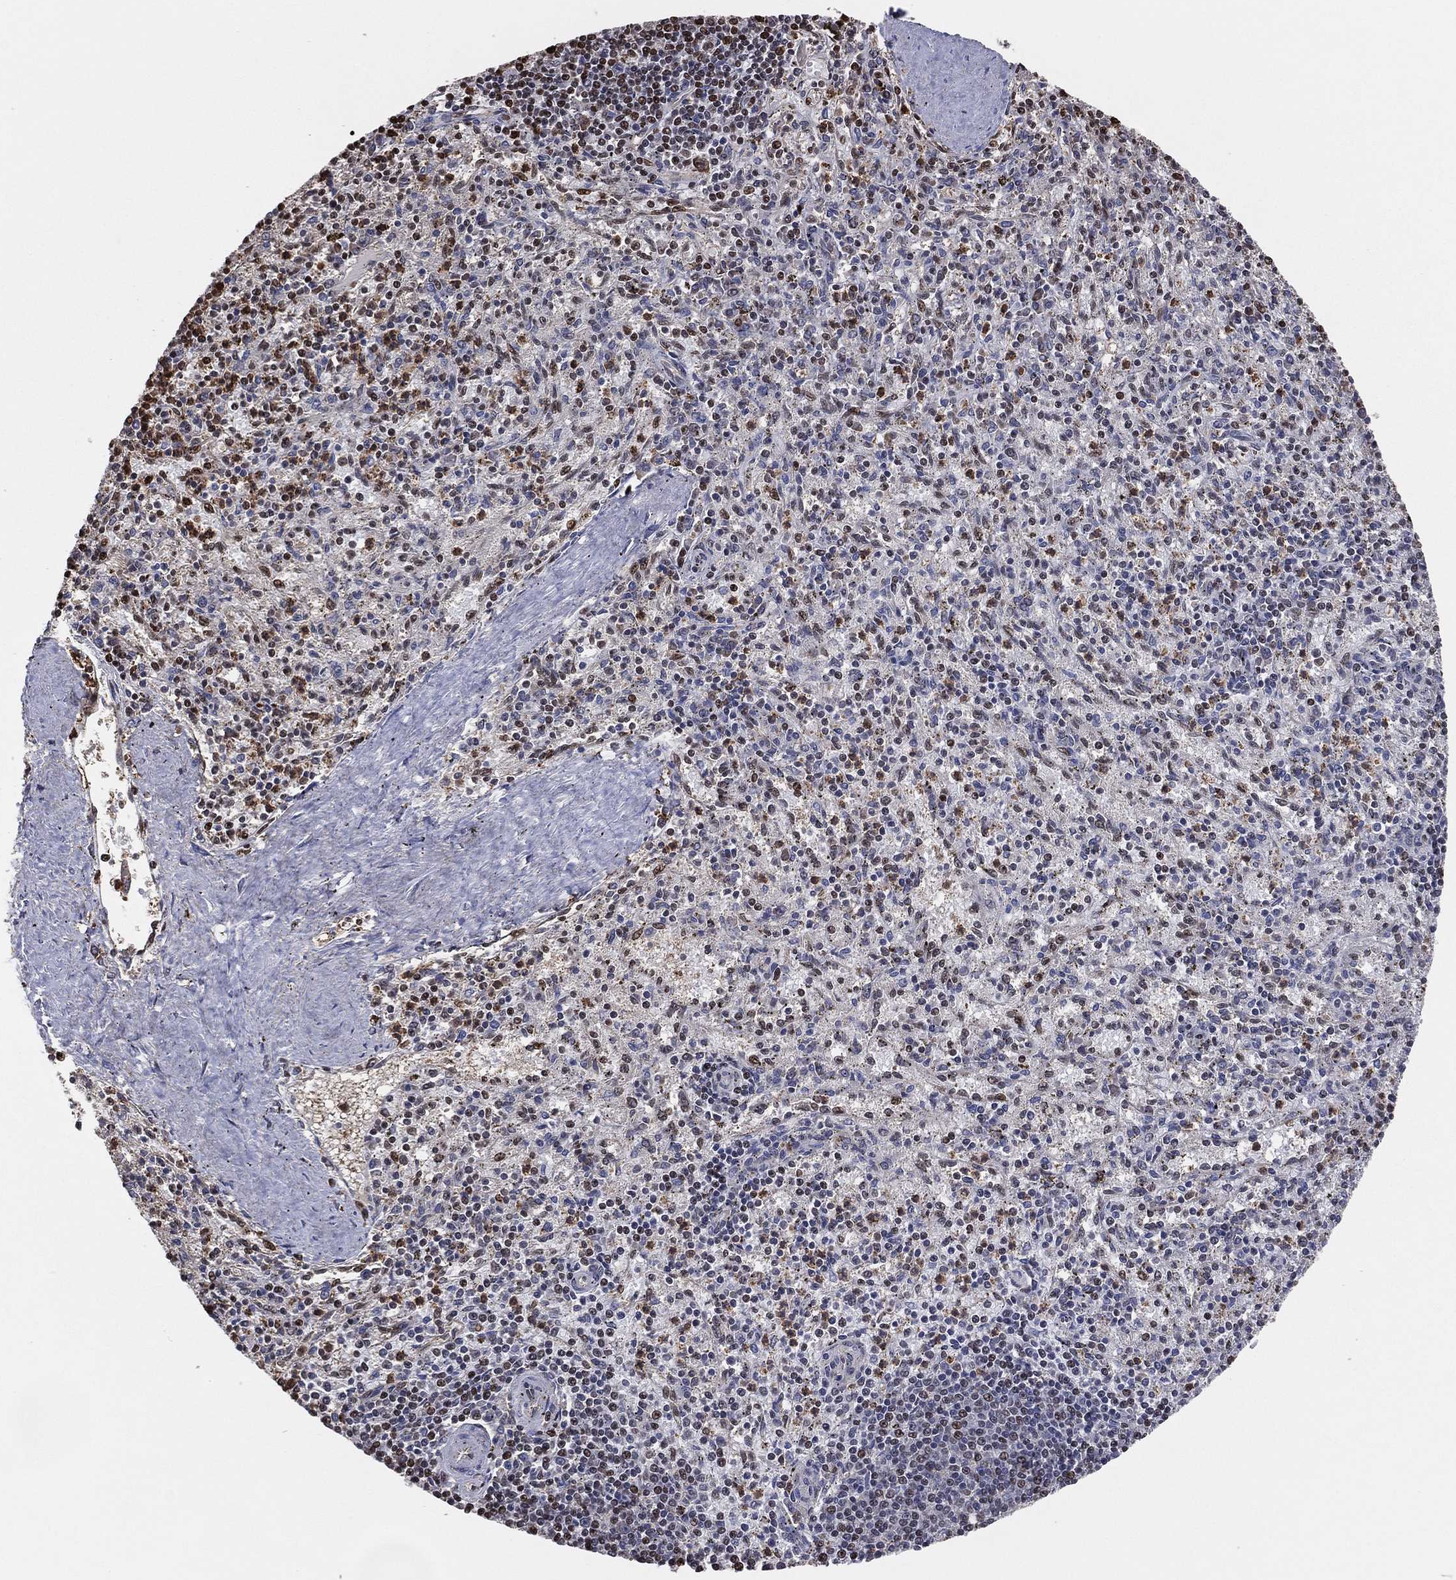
{"staining": {"intensity": "moderate", "quantity": "25%-75%", "location": "cytoplasmic/membranous,nuclear"}, "tissue": "spleen", "cell_type": "Cells in red pulp", "image_type": "normal", "snomed": [{"axis": "morphology", "description": "Normal tissue, NOS"}, {"axis": "topography", "description": "Spleen"}], "caption": "This photomicrograph reveals immunohistochemistry staining of unremarkable spleen, with medium moderate cytoplasmic/membranous,nuclear expression in approximately 25%-75% of cells in red pulp.", "gene": "GAPDH", "patient": {"sex": "female", "age": 37}}